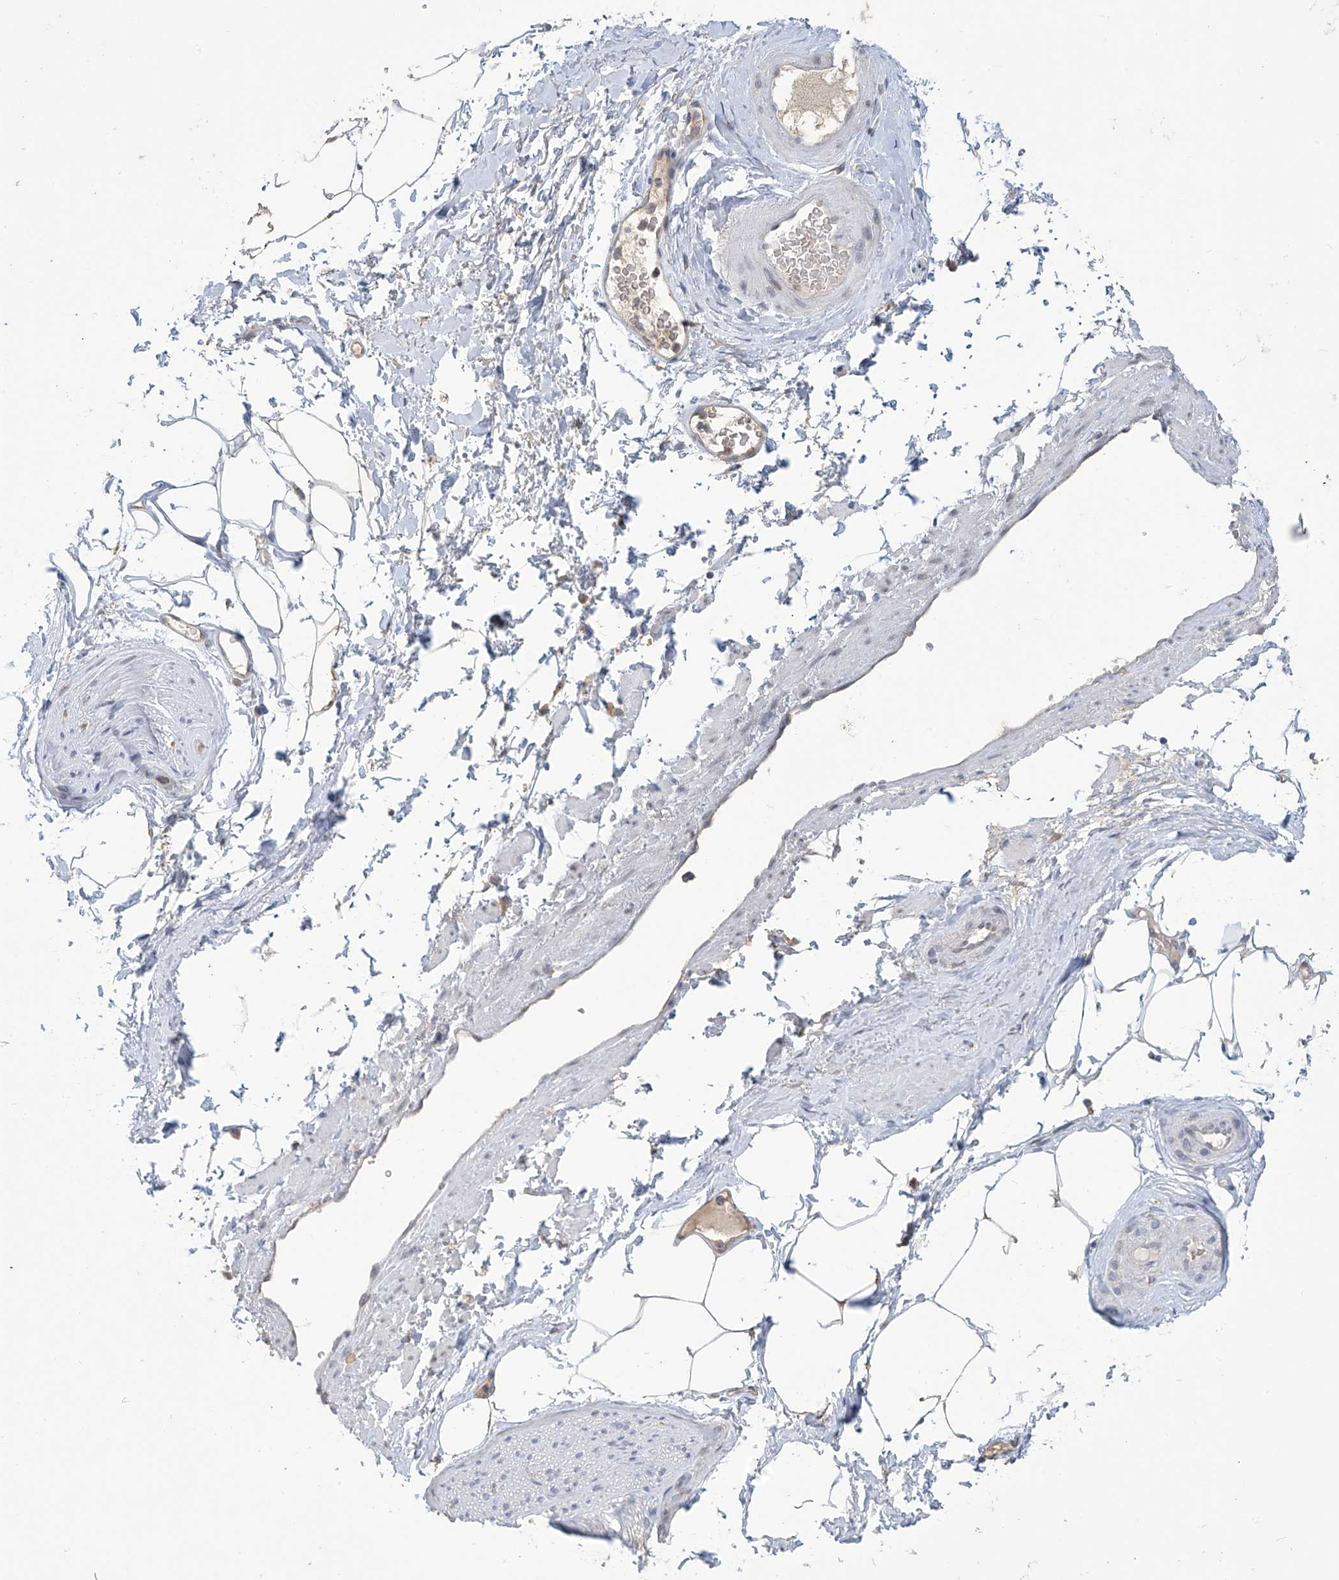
{"staining": {"intensity": "weak", "quantity": "25%-75%", "location": "cytoplasmic/membranous"}, "tissue": "adipose tissue", "cell_type": "Adipocytes", "image_type": "normal", "snomed": [{"axis": "morphology", "description": "Normal tissue, NOS"}, {"axis": "morphology", "description": "Adenocarcinoma, Low grade"}, {"axis": "topography", "description": "Prostate"}, {"axis": "topography", "description": "Peripheral nerve tissue"}], "caption": "Benign adipose tissue displays weak cytoplasmic/membranous staining in about 25%-75% of adipocytes.", "gene": "KIAA1522", "patient": {"sex": "male", "age": 63}}